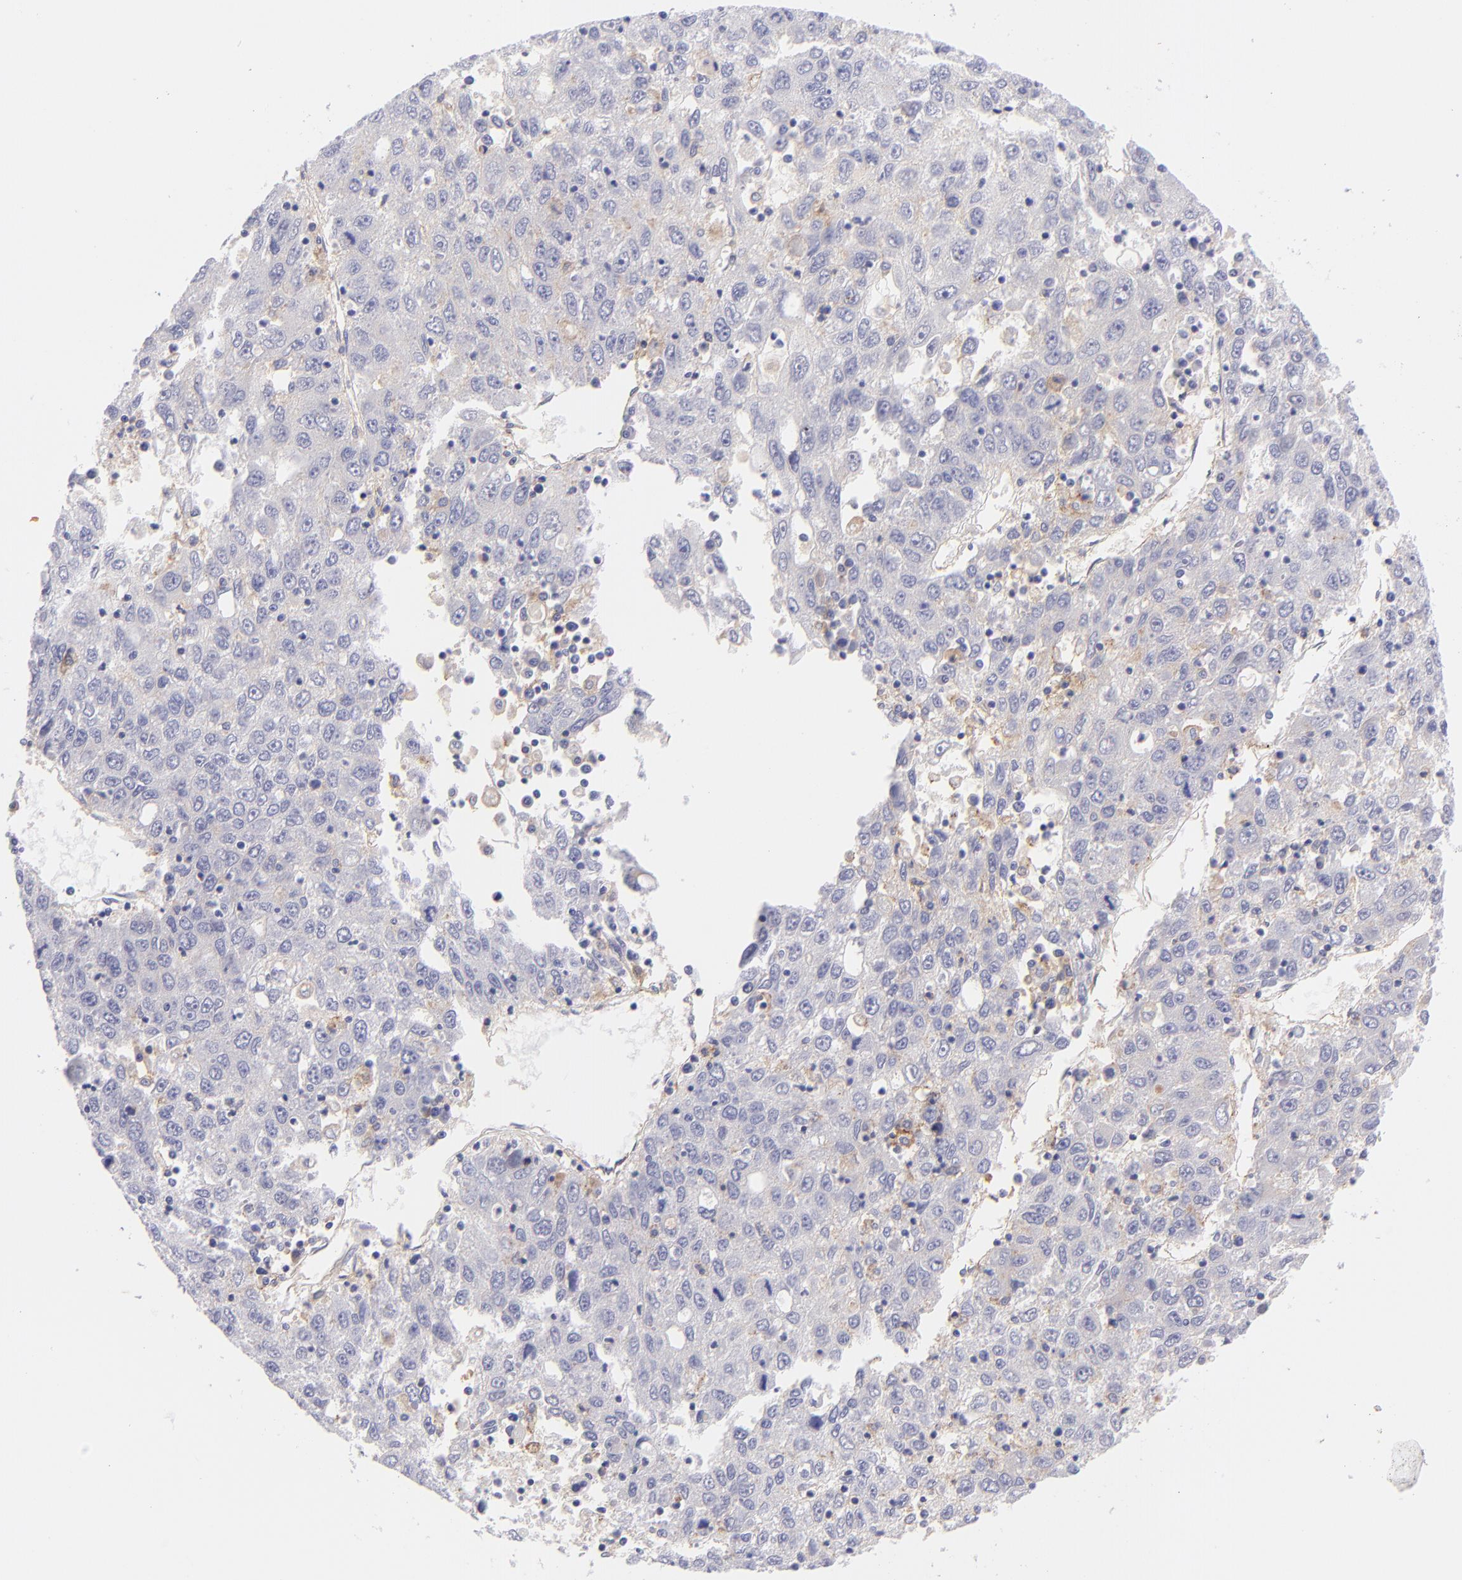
{"staining": {"intensity": "weak", "quantity": "<25%", "location": "cytoplasmic/membranous"}, "tissue": "liver cancer", "cell_type": "Tumor cells", "image_type": "cancer", "snomed": [{"axis": "morphology", "description": "Carcinoma, Hepatocellular, NOS"}, {"axis": "topography", "description": "Liver"}], "caption": "Immunohistochemical staining of human hepatocellular carcinoma (liver) exhibits no significant positivity in tumor cells.", "gene": "CD81", "patient": {"sex": "male", "age": 49}}